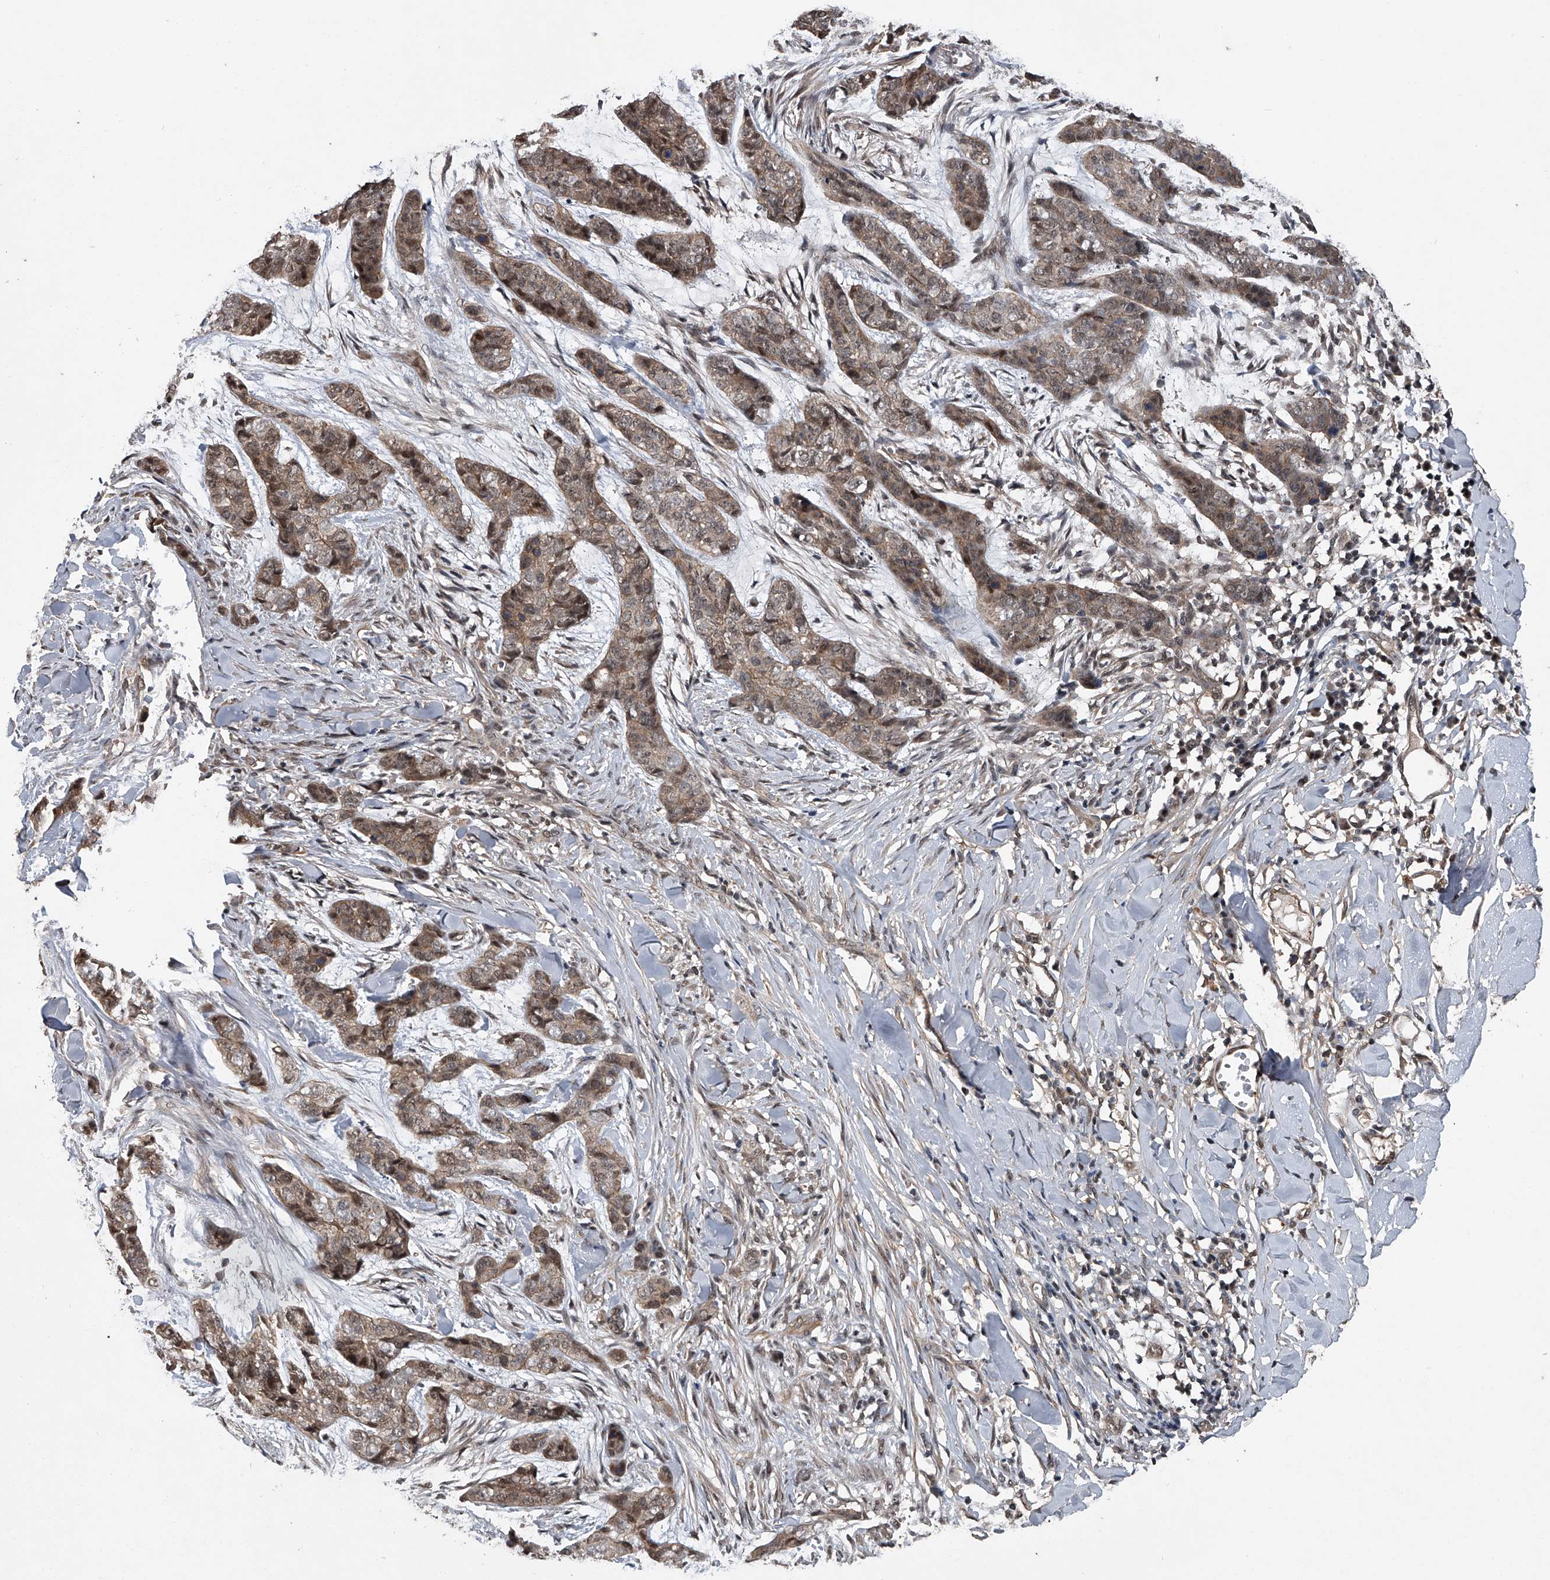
{"staining": {"intensity": "moderate", "quantity": ">75%", "location": "cytoplasmic/membranous,nuclear"}, "tissue": "skin cancer", "cell_type": "Tumor cells", "image_type": "cancer", "snomed": [{"axis": "morphology", "description": "Basal cell carcinoma"}, {"axis": "topography", "description": "Skin"}], "caption": "This is a histology image of immunohistochemistry (IHC) staining of skin cancer, which shows moderate expression in the cytoplasmic/membranous and nuclear of tumor cells.", "gene": "SLC12A8", "patient": {"sex": "female", "age": 64}}